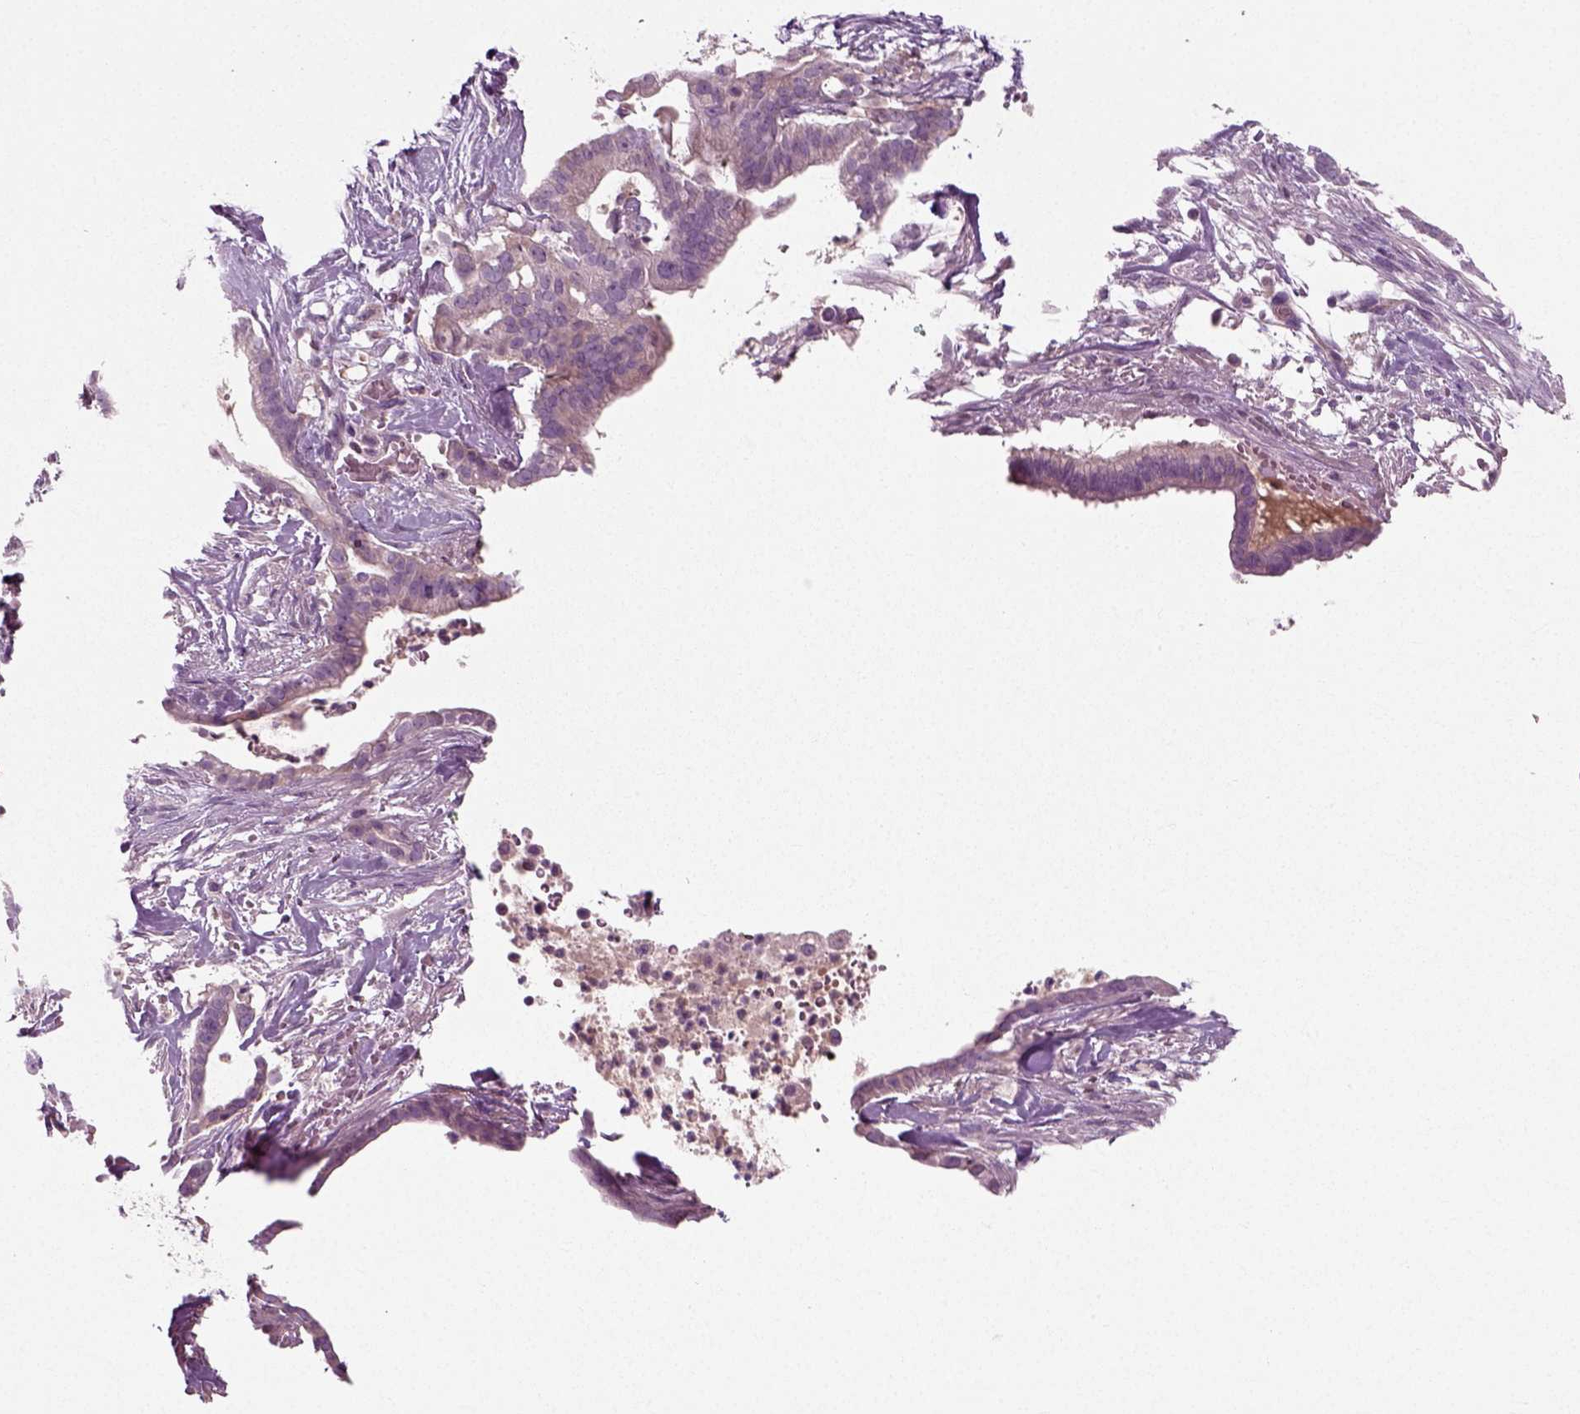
{"staining": {"intensity": "weak", "quantity": "<25%", "location": "cytoplasmic/membranous"}, "tissue": "pancreatic cancer", "cell_type": "Tumor cells", "image_type": "cancer", "snomed": [{"axis": "morphology", "description": "Adenocarcinoma, NOS"}, {"axis": "topography", "description": "Pancreas"}], "caption": "This histopathology image is of adenocarcinoma (pancreatic) stained with immunohistochemistry (IHC) to label a protein in brown with the nuclei are counter-stained blue. There is no staining in tumor cells. Brightfield microscopy of immunohistochemistry (IHC) stained with DAB (3,3'-diaminobenzidine) (brown) and hematoxylin (blue), captured at high magnification.", "gene": "RND2", "patient": {"sex": "male", "age": 61}}